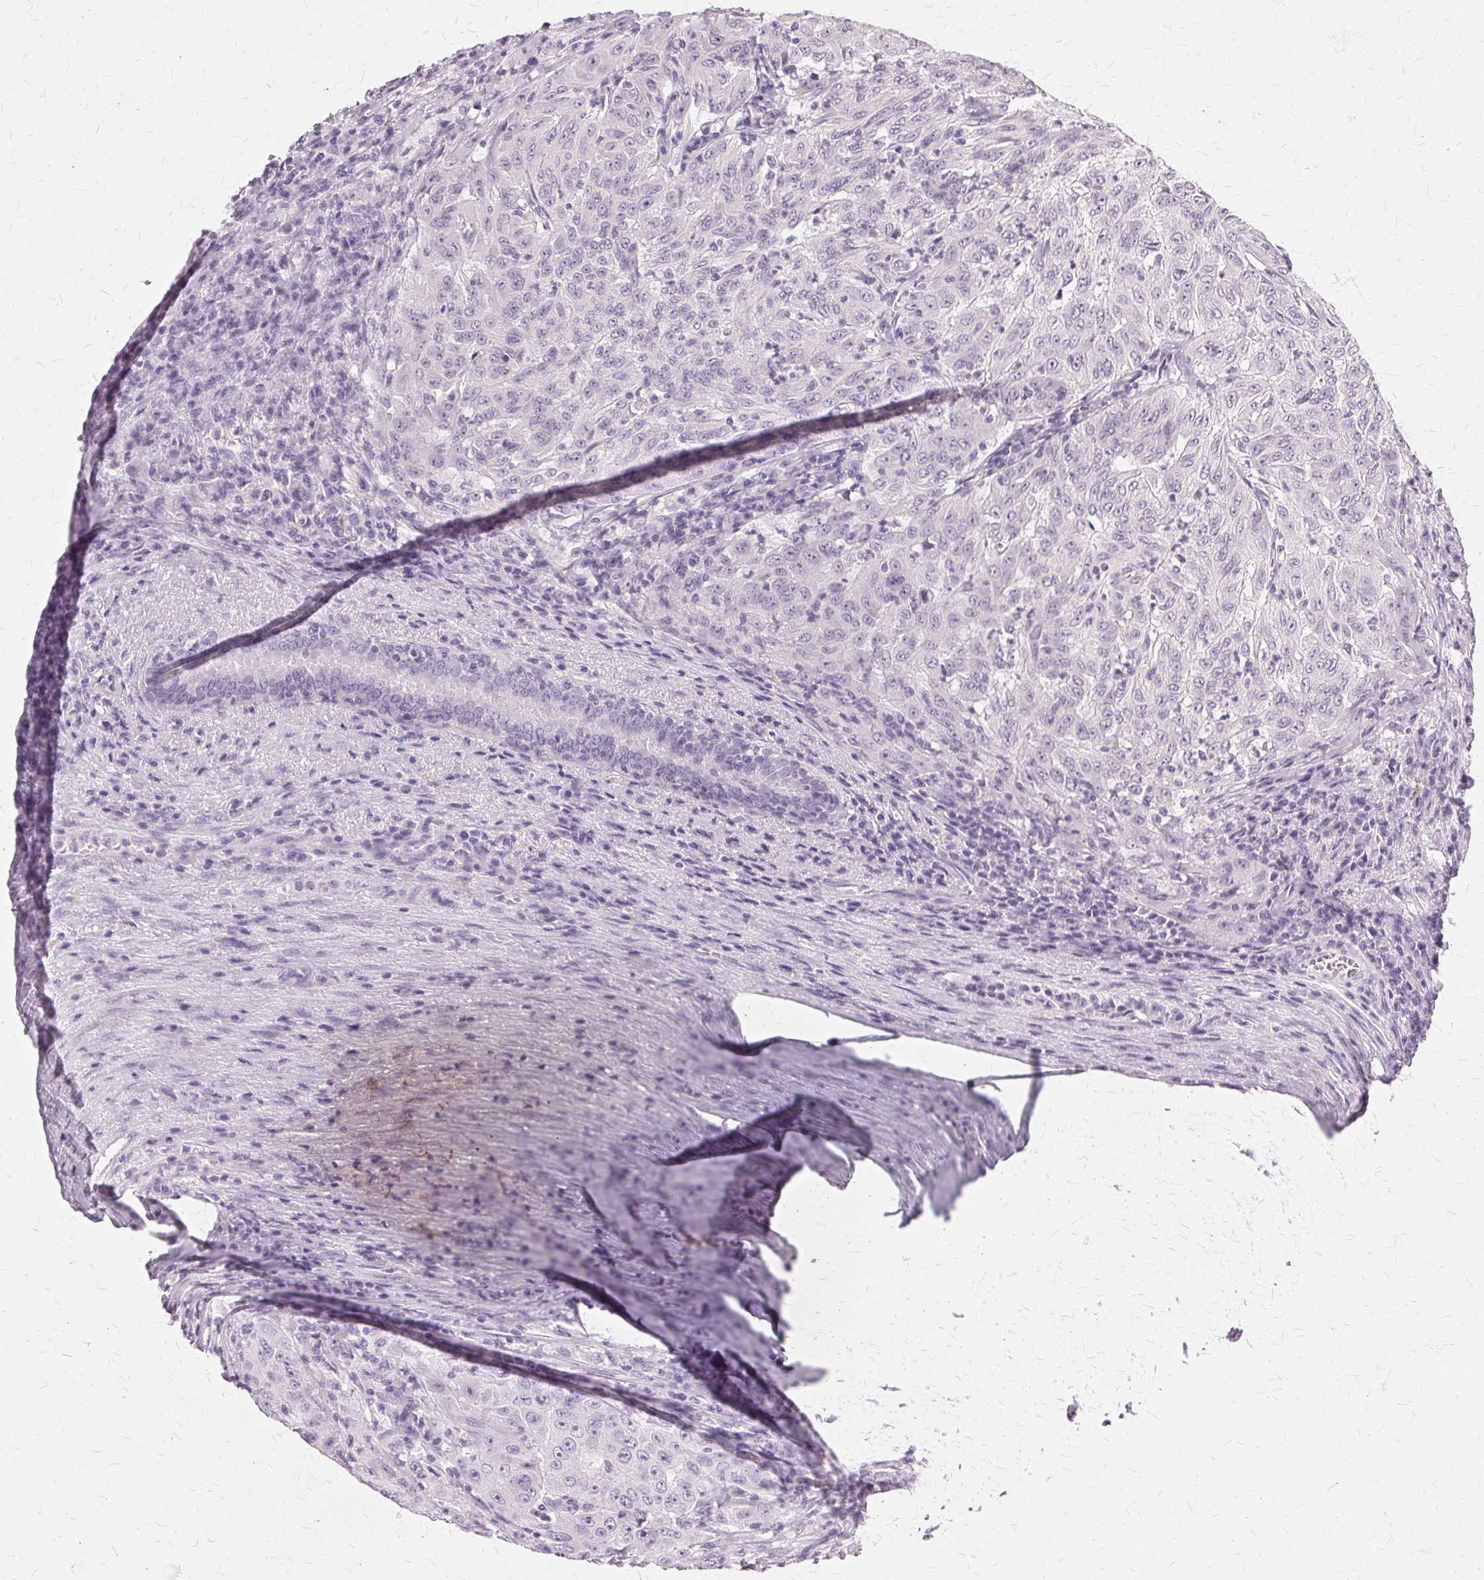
{"staining": {"intensity": "negative", "quantity": "none", "location": "none"}, "tissue": "pancreatic cancer", "cell_type": "Tumor cells", "image_type": "cancer", "snomed": [{"axis": "morphology", "description": "Adenocarcinoma, NOS"}, {"axis": "topography", "description": "Pancreas"}], "caption": "High magnification brightfield microscopy of pancreatic adenocarcinoma stained with DAB (brown) and counterstained with hematoxylin (blue): tumor cells show no significant staining.", "gene": "SLC45A3", "patient": {"sex": "male", "age": 63}}